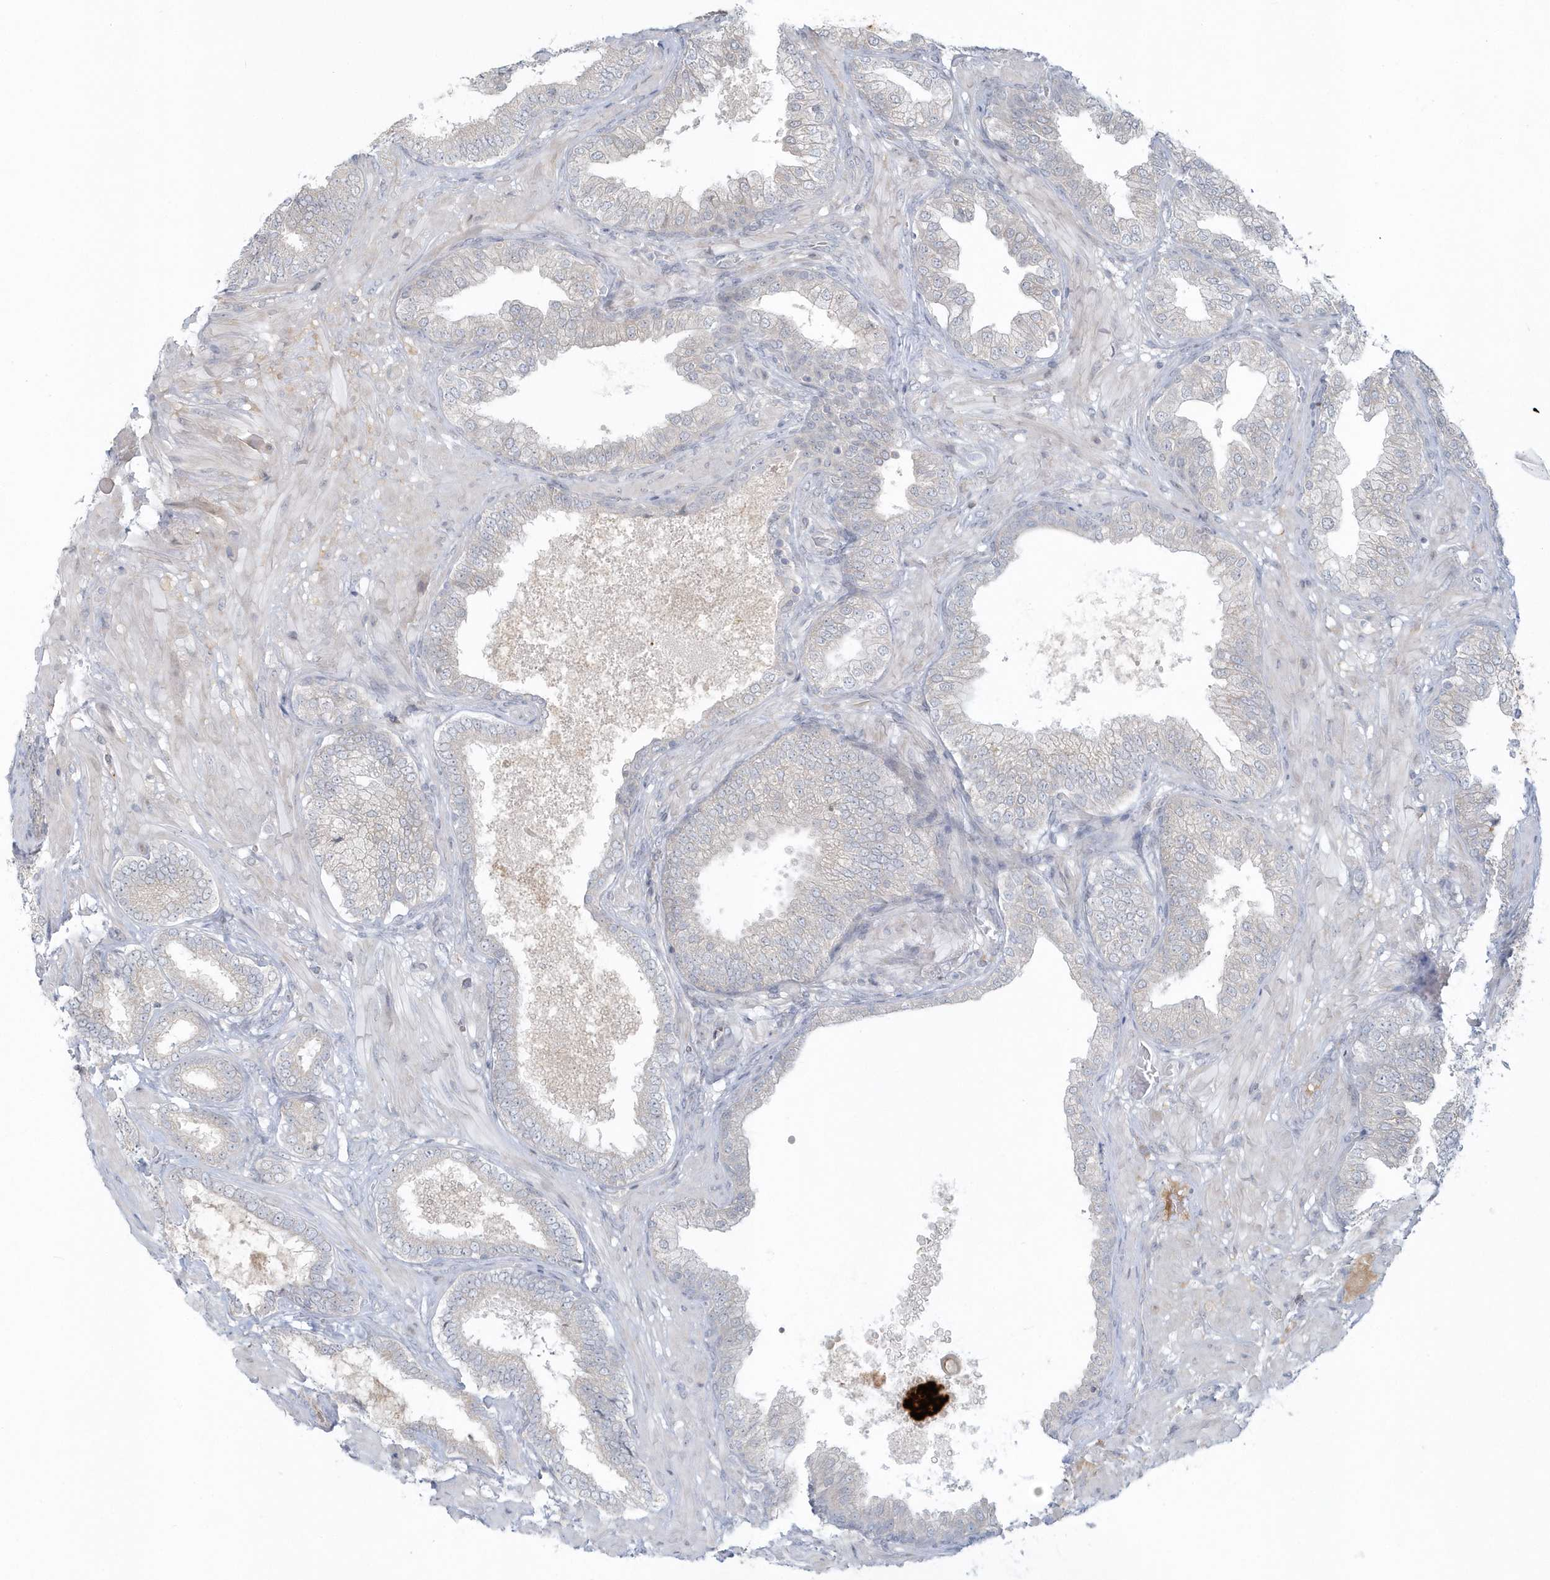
{"staining": {"intensity": "negative", "quantity": "none", "location": "none"}, "tissue": "prostate cancer", "cell_type": "Tumor cells", "image_type": "cancer", "snomed": [{"axis": "morphology", "description": "Adenocarcinoma, High grade"}, {"axis": "topography", "description": "Prostate"}], "caption": "This is a photomicrograph of immunohistochemistry staining of prostate cancer, which shows no staining in tumor cells.", "gene": "BLTP3A", "patient": {"sex": "male", "age": 59}}